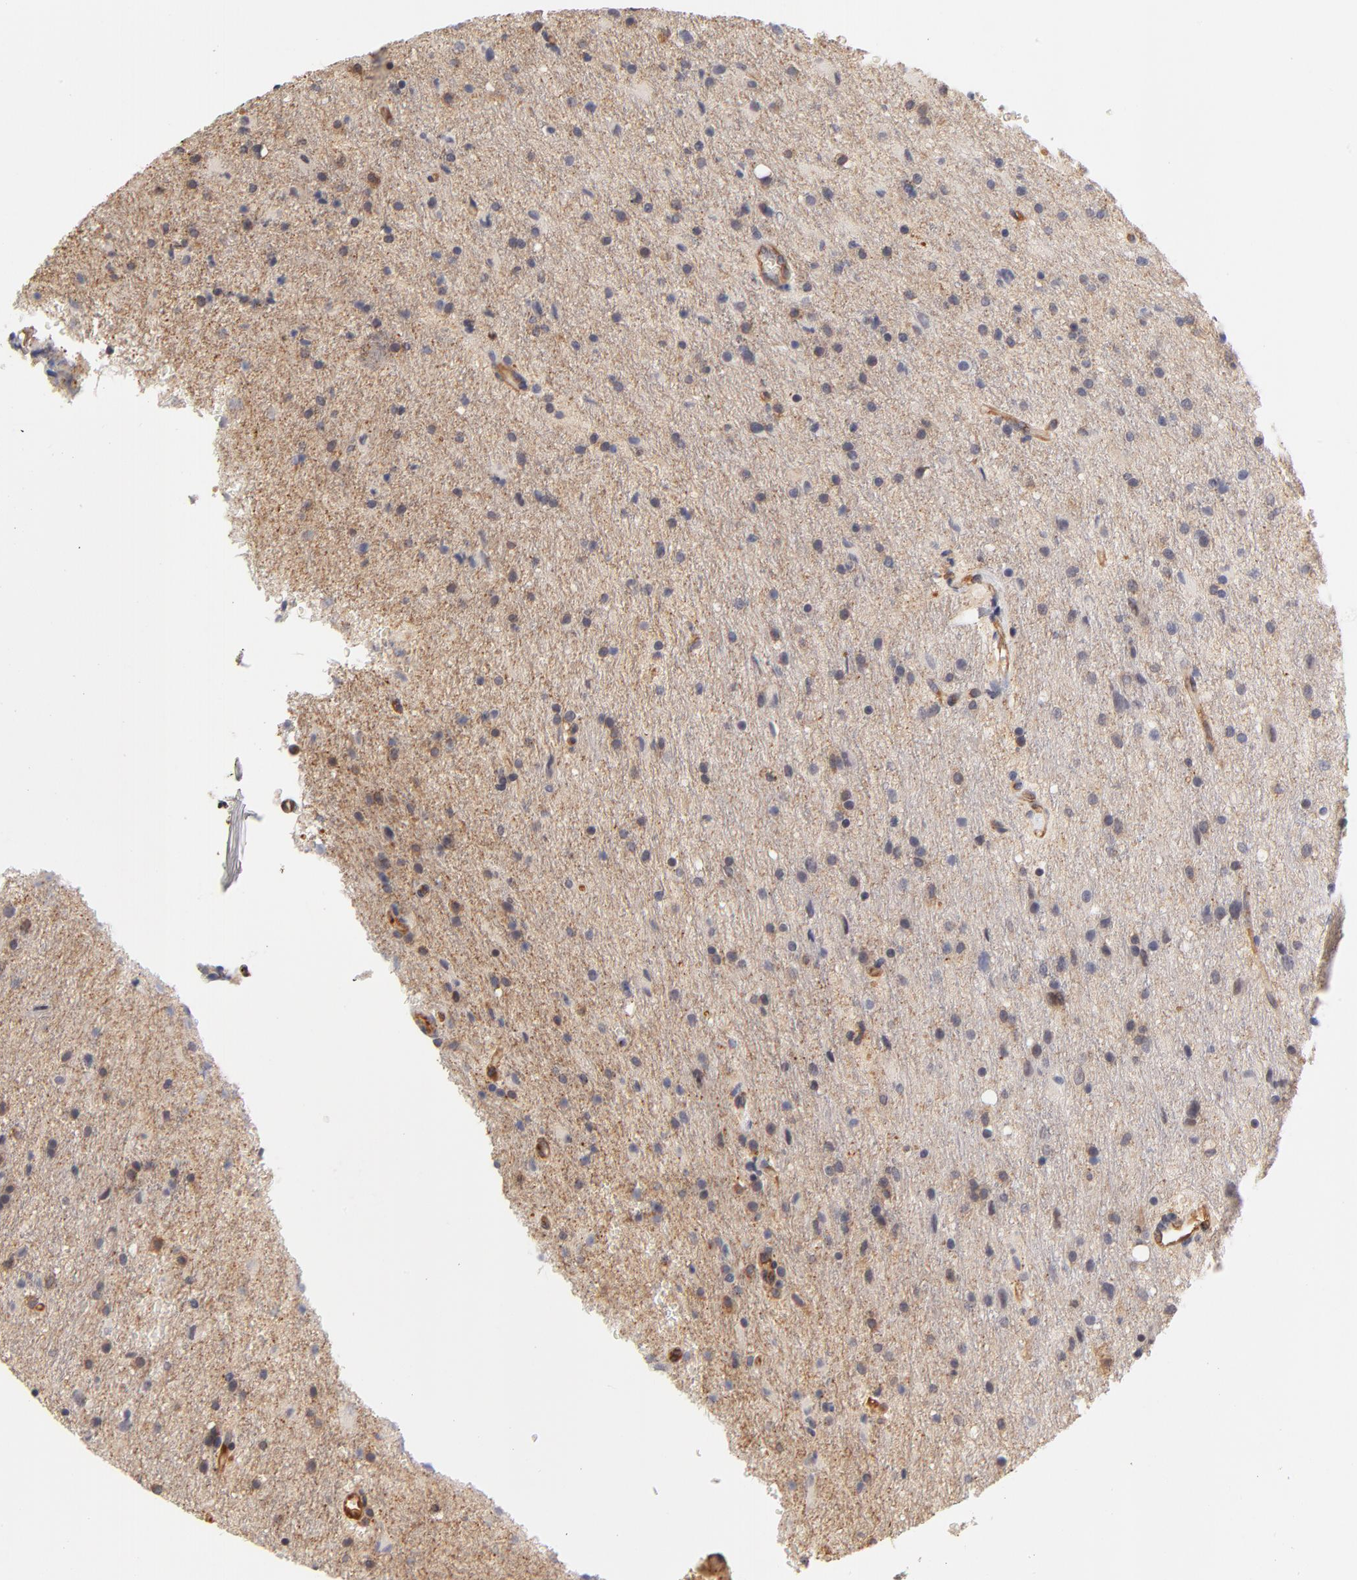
{"staining": {"intensity": "weak", "quantity": "25%-75%", "location": "cytoplasmic/membranous"}, "tissue": "glioma", "cell_type": "Tumor cells", "image_type": "cancer", "snomed": [{"axis": "morphology", "description": "Normal tissue, NOS"}, {"axis": "morphology", "description": "Glioma, malignant, High grade"}, {"axis": "topography", "description": "Cerebral cortex"}], "caption": "An immunohistochemistry (IHC) photomicrograph of tumor tissue is shown. Protein staining in brown highlights weak cytoplasmic/membranous positivity in glioma within tumor cells. The protein of interest is shown in brown color, while the nuclei are stained blue.", "gene": "FCMR", "patient": {"sex": "male", "age": 56}}